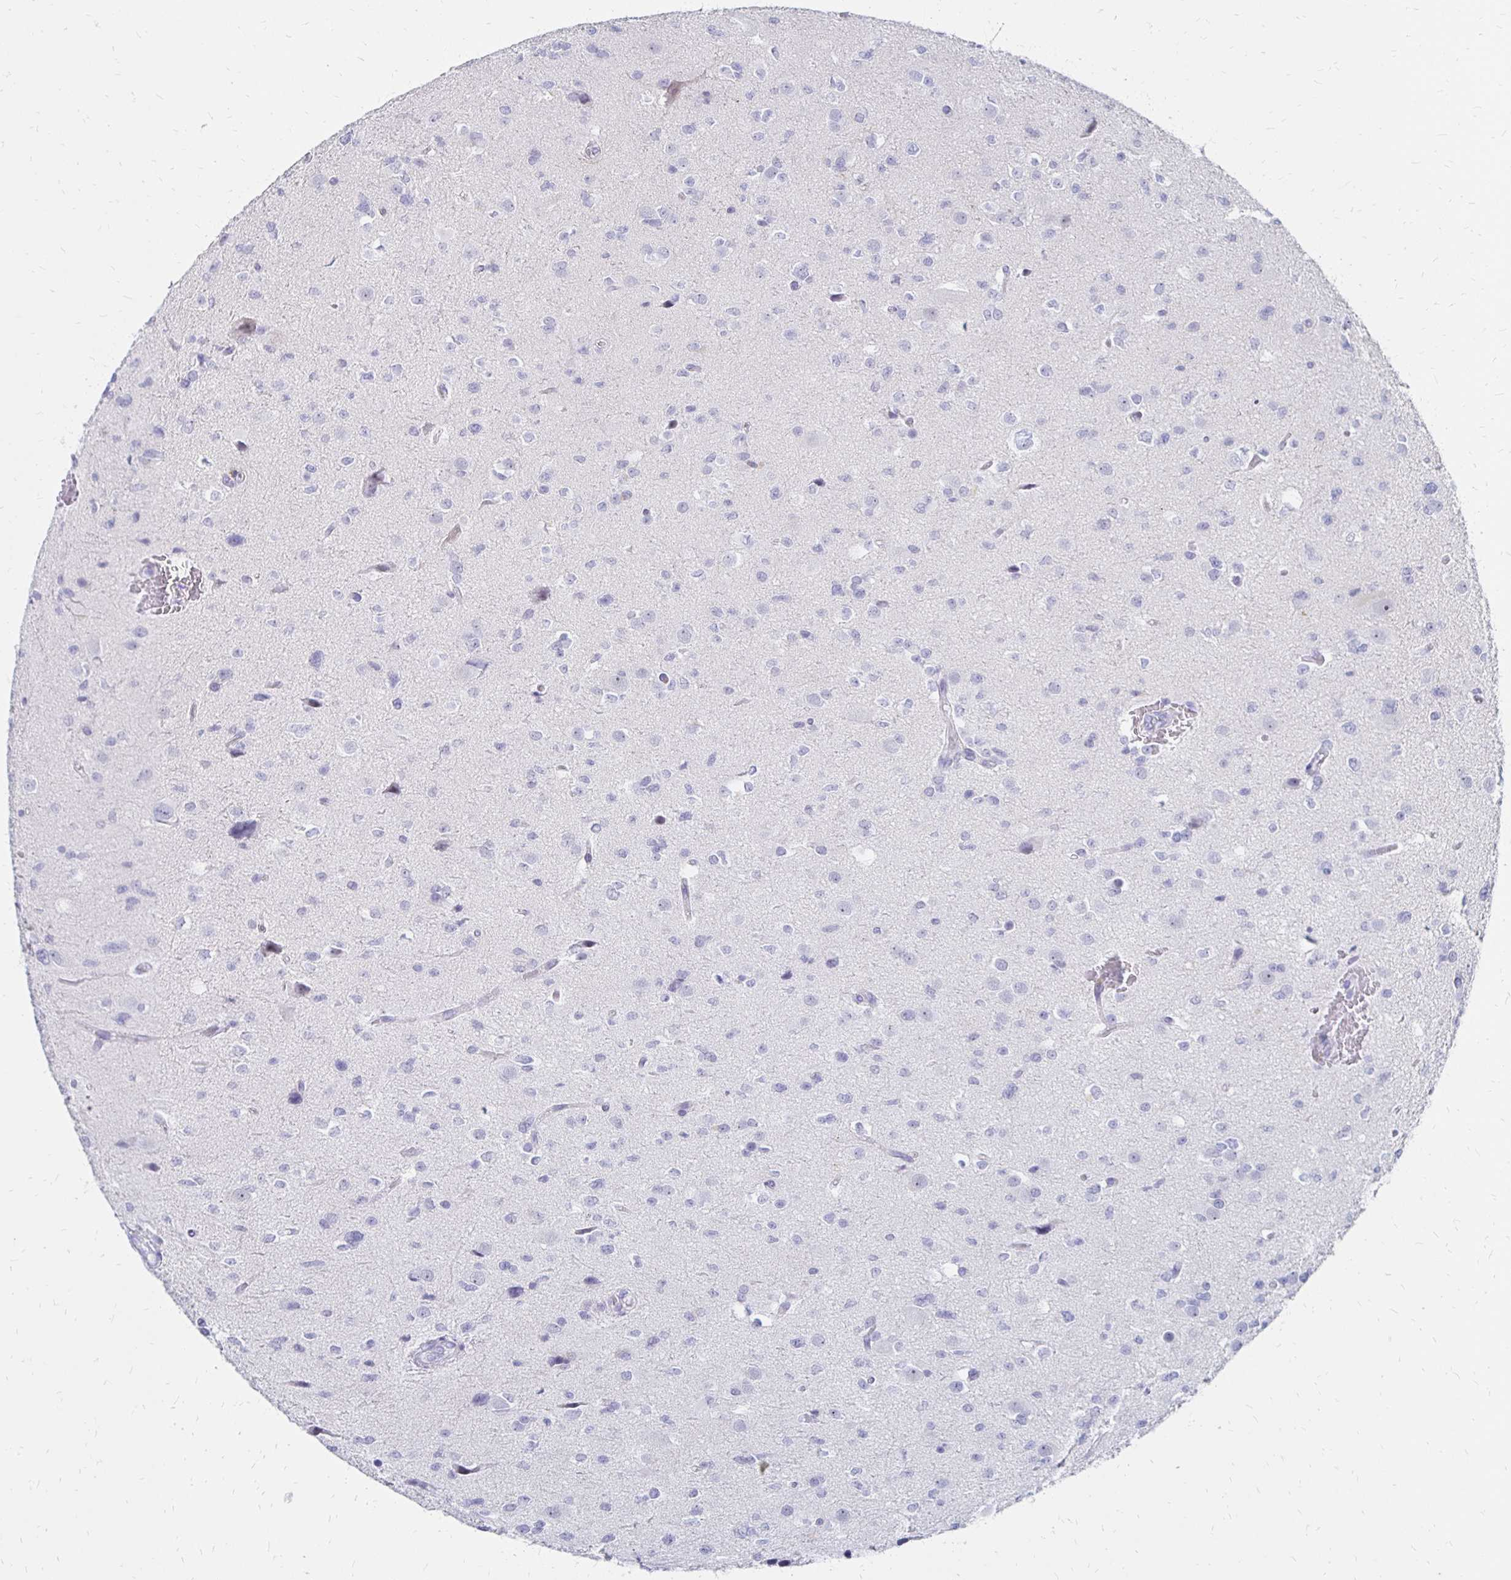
{"staining": {"intensity": "negative", "quantity": "none", "location": "none"}, "tissue": "glioma", "cell_type": "Tumor cells", "image_type": "cancer", "snomed": [{"axis": "morphology", "description": "Glioma, malignant, Low grade"}, {"axis": "topography", "description": "Brain"}], "caption": "Immunohistochemistry (IHC) image of human glioma stained for a protein (brown), which reveals no positivity in tumor cells.", "gene": "SYT2", "patient": {"sex": "female", "age": 32}}